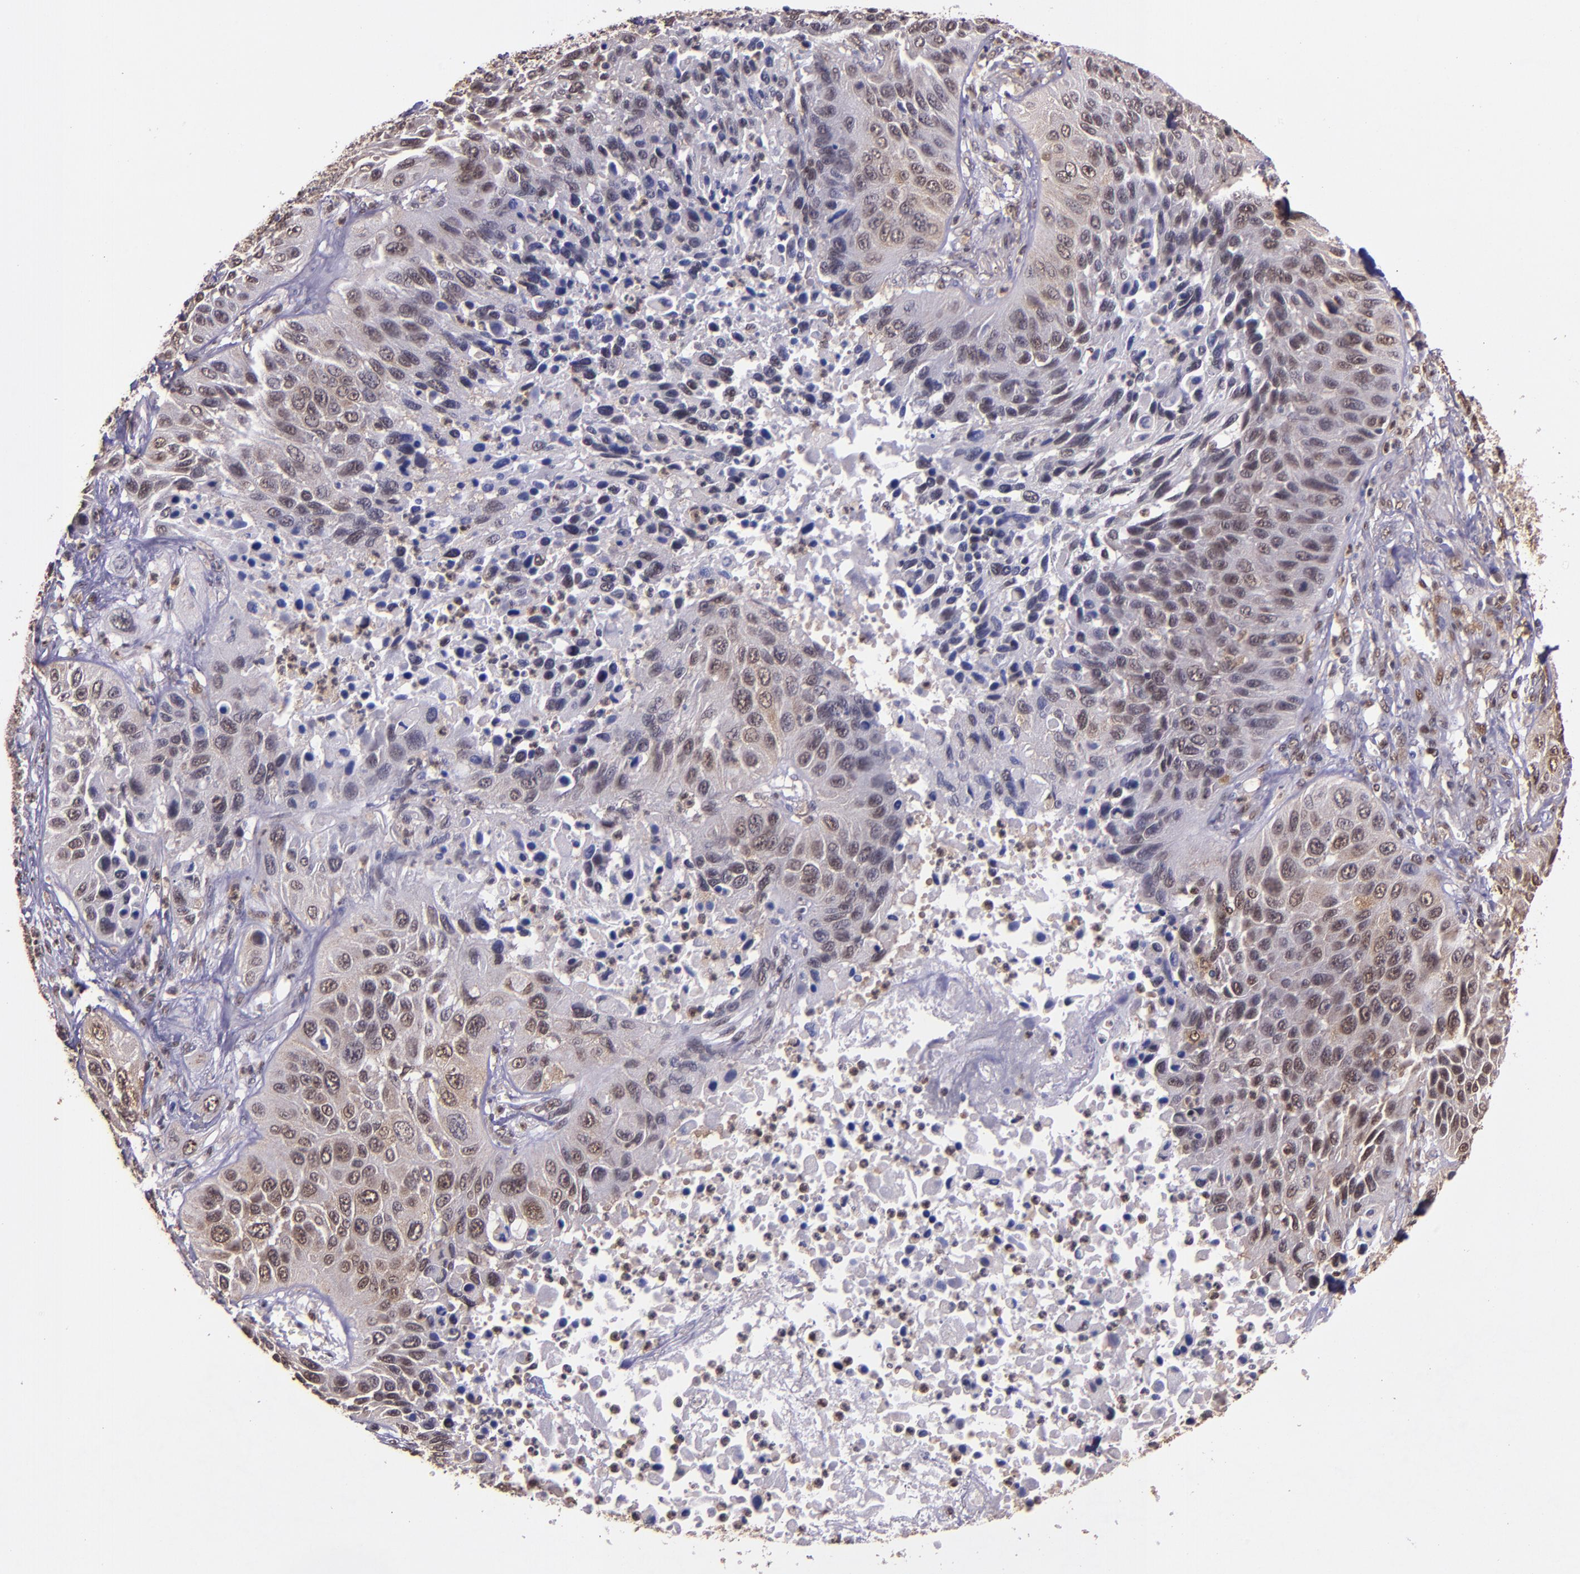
{"staining": {"intensity": "weak", "quantity": "25%-75%", "location": "cytoplasmic/membranous,nuclear"}, "tissue": "lung cancer", "cell_type": "Tumor cells", "image_type": "cancer", "snomed": [{"axis": "morphology", "description": "Squamous cell carcinoma, NOS"}, {"axis": "topography", "description": "Lung"}], "caption": "IHC image of neoplastic tissue: lung cancer stained using IHC reveals low levels of weak protein expression localized specifically in the cytoplasmic/membranous and nuclear of tumor cells, appearing as a cytoplasmic/membranous and nuclear brown color.", "gene": "STAT6", "patient": {"sex": "female", "age": 76}}